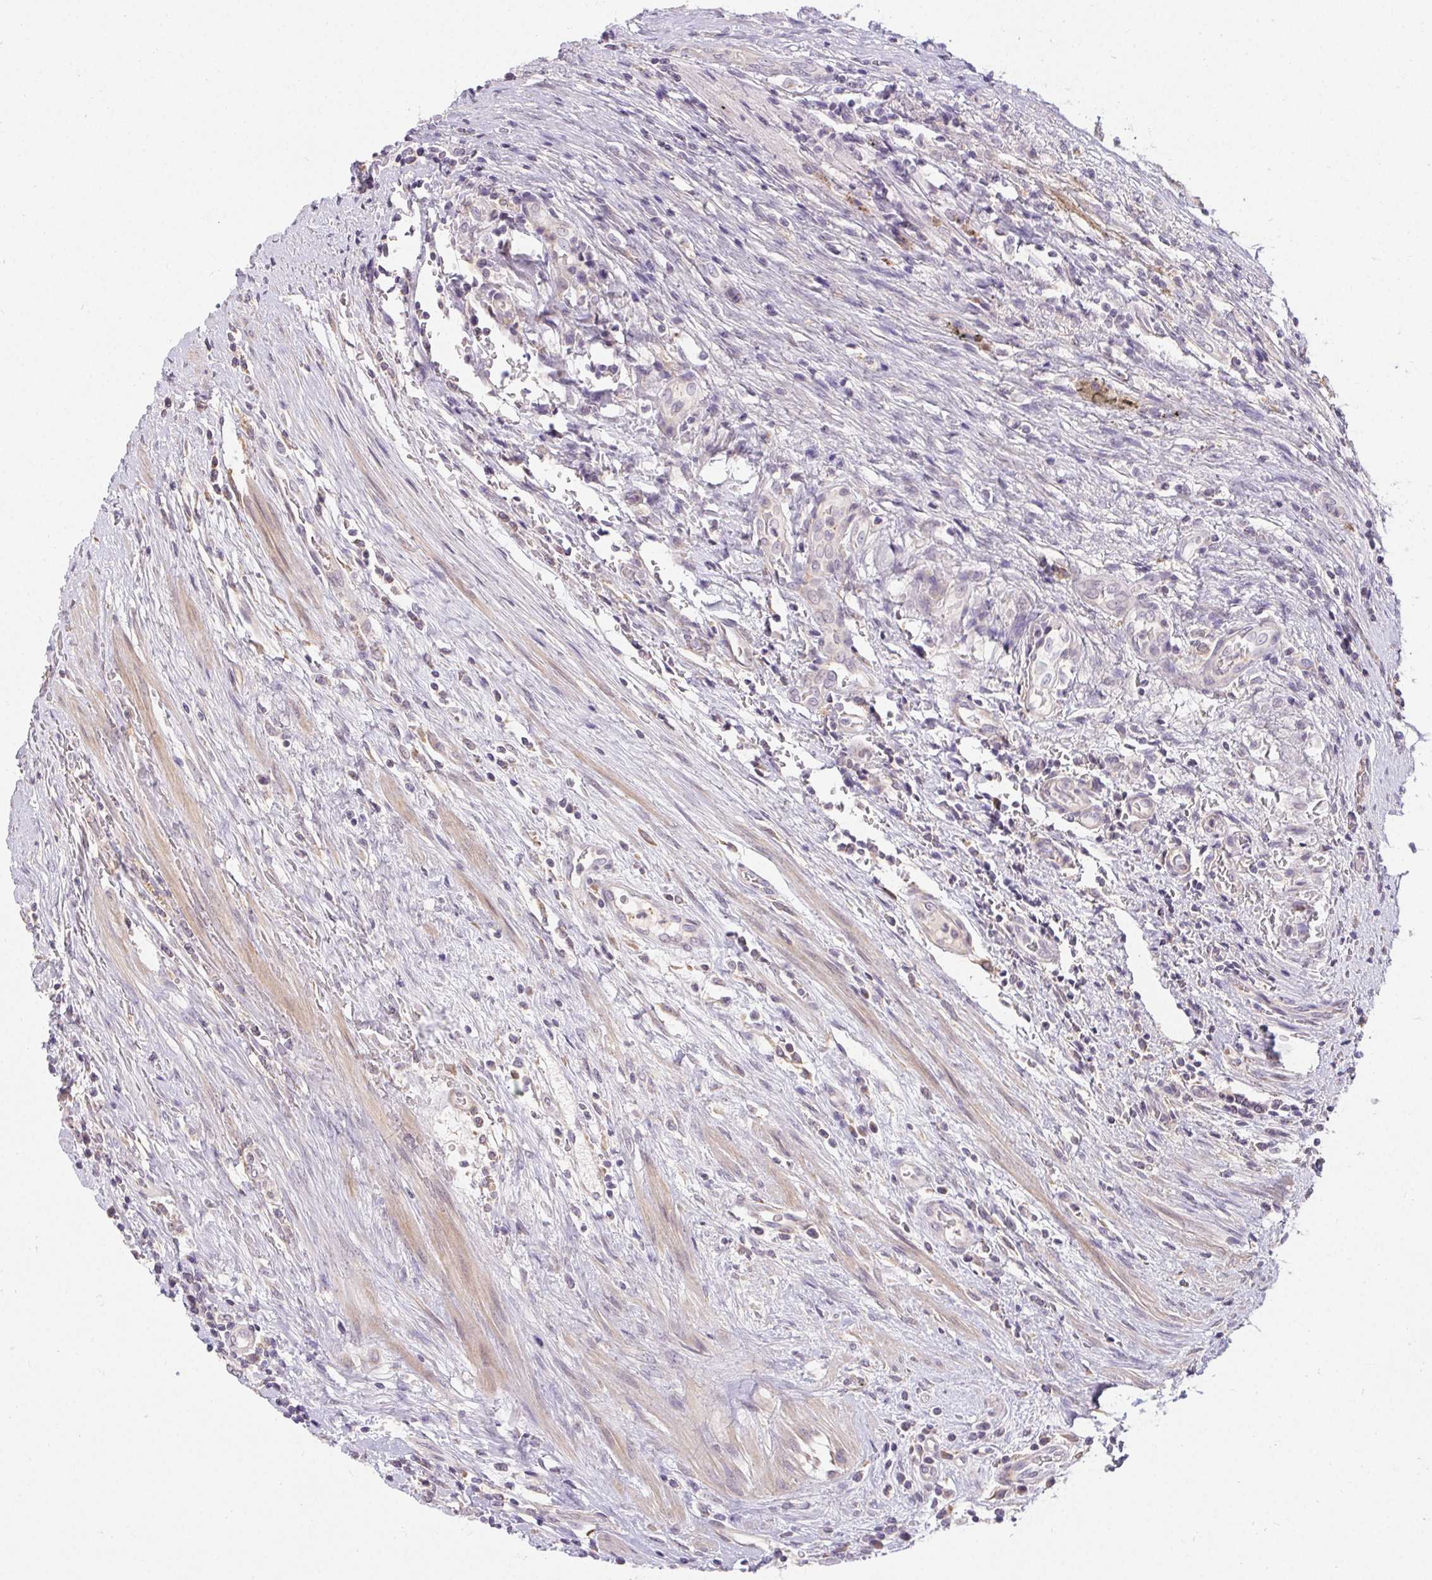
{"staining": {"intensity": "negative", "quantity": "none", "location": "none"}, "tissue": "urothelial cancer", "cell_type": "Tumor cells", "image_type": "cancer", "snomed": [{"axis": "morphology", "description": "Urothelial carcinoma, NOS"}, {"axis": "topography", "description": "Urinary bladder"}], "caption": "IHC micrograph of urothelial cancer stained for a protein (brown), which shows no positivity in tumor cells. (DAB (3,3'-diaminobenzidine) immunohistochemistry (IHC) visualized using brightfield microscopy, high magnification).", "gene": "TMEM52B", "patient": {"sex": "male", "age": 62}}